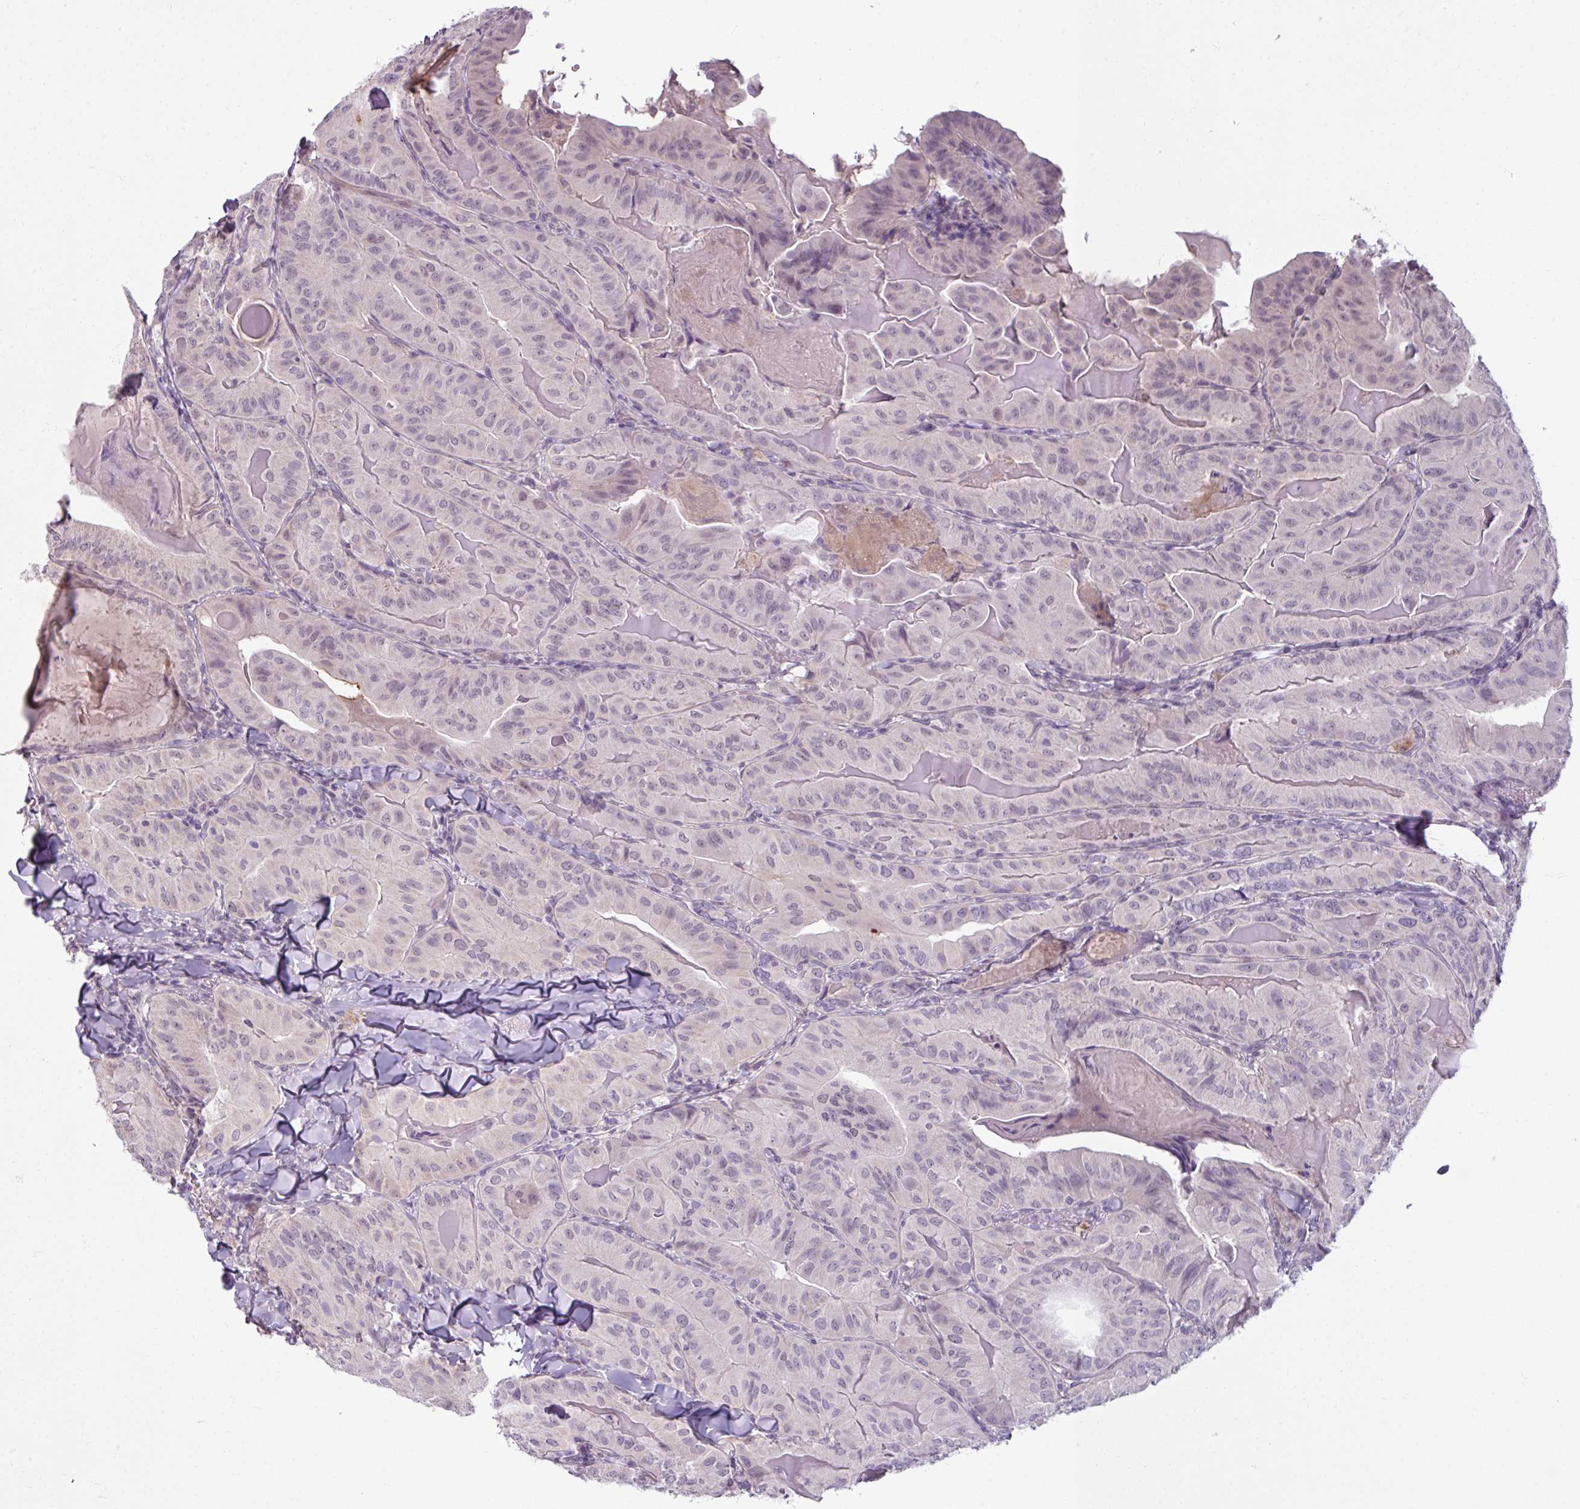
{"staining": {"intensity": "weak", "quantity": "<25%", "location": "nuclear"}, "tissue": "thyroid cancer", "cell_type": "Tumor cells", "image_type": "cancer", "snomed": [{"axis": "morphology", "description": "Papillary adenocarcinoma, NOS"}, {"axis": "topography", "description": "Thyroid gland"}], "caption": "Thyroid papillary adenocarcinoma was stained to show a protein in brown. There is no significant positivity in tumor cells.", "gene": "UVSSA", "patient": {"sex": "female", "age": 68}}